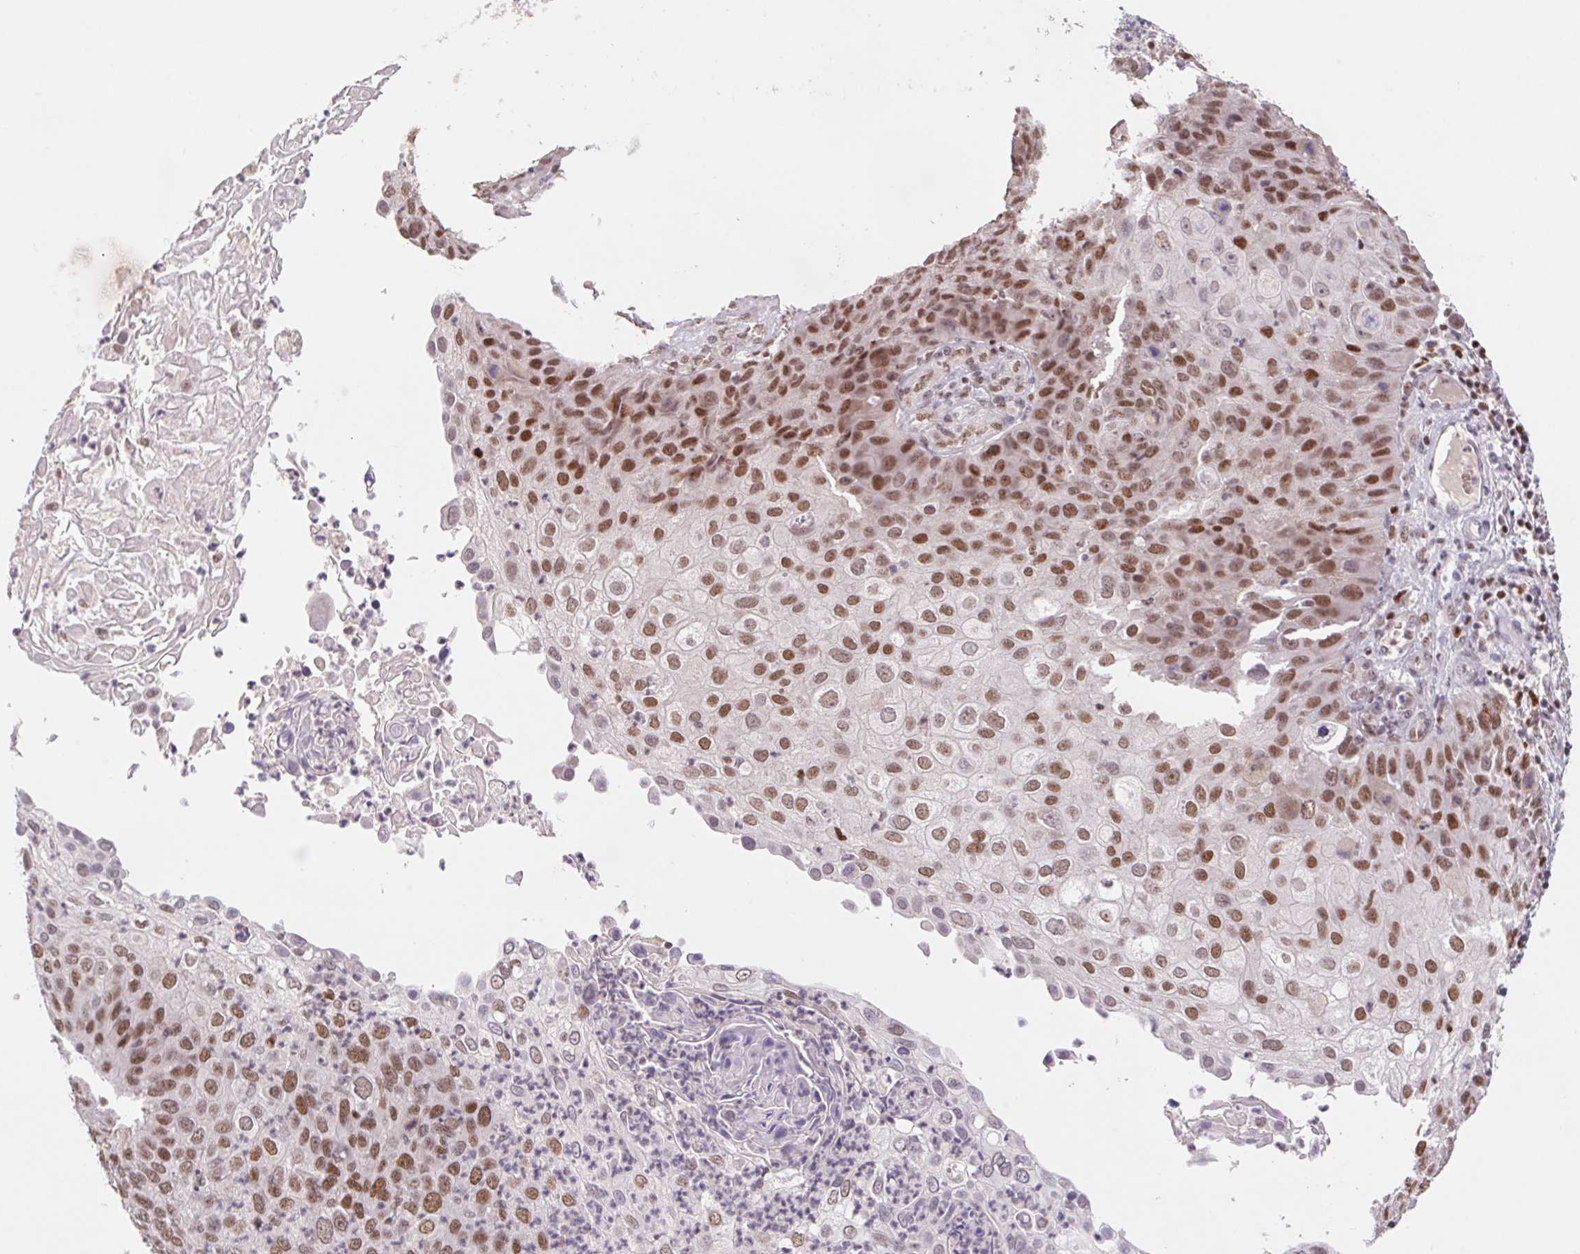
{"staining": {"intensity": "moderate", "quantity": ">75%", "location": "nuclear"}, "tissue": "skin cancer", "cell_type": "Tumor cells", "image_type": "cancer", "snomed": [{"axis": "morphology", "description": "Squamous cell carcinoma, NOS"}, {"axis": "topography", "description": "Skin"}], "caption": "IHC staining of skin cancer, which demonstrates medium levels of moderate nuclear expression in about >75% of tumor cells indicating moderate nuclear protein positivity. The staining was performed using DAB (3,3'-diaminobenzidine) (brown) for protein detection and nuclei were counterstained in hematoxylin (blue).", "gene": "TRERF1", "patient": {"sex": "male", "age": 87}}